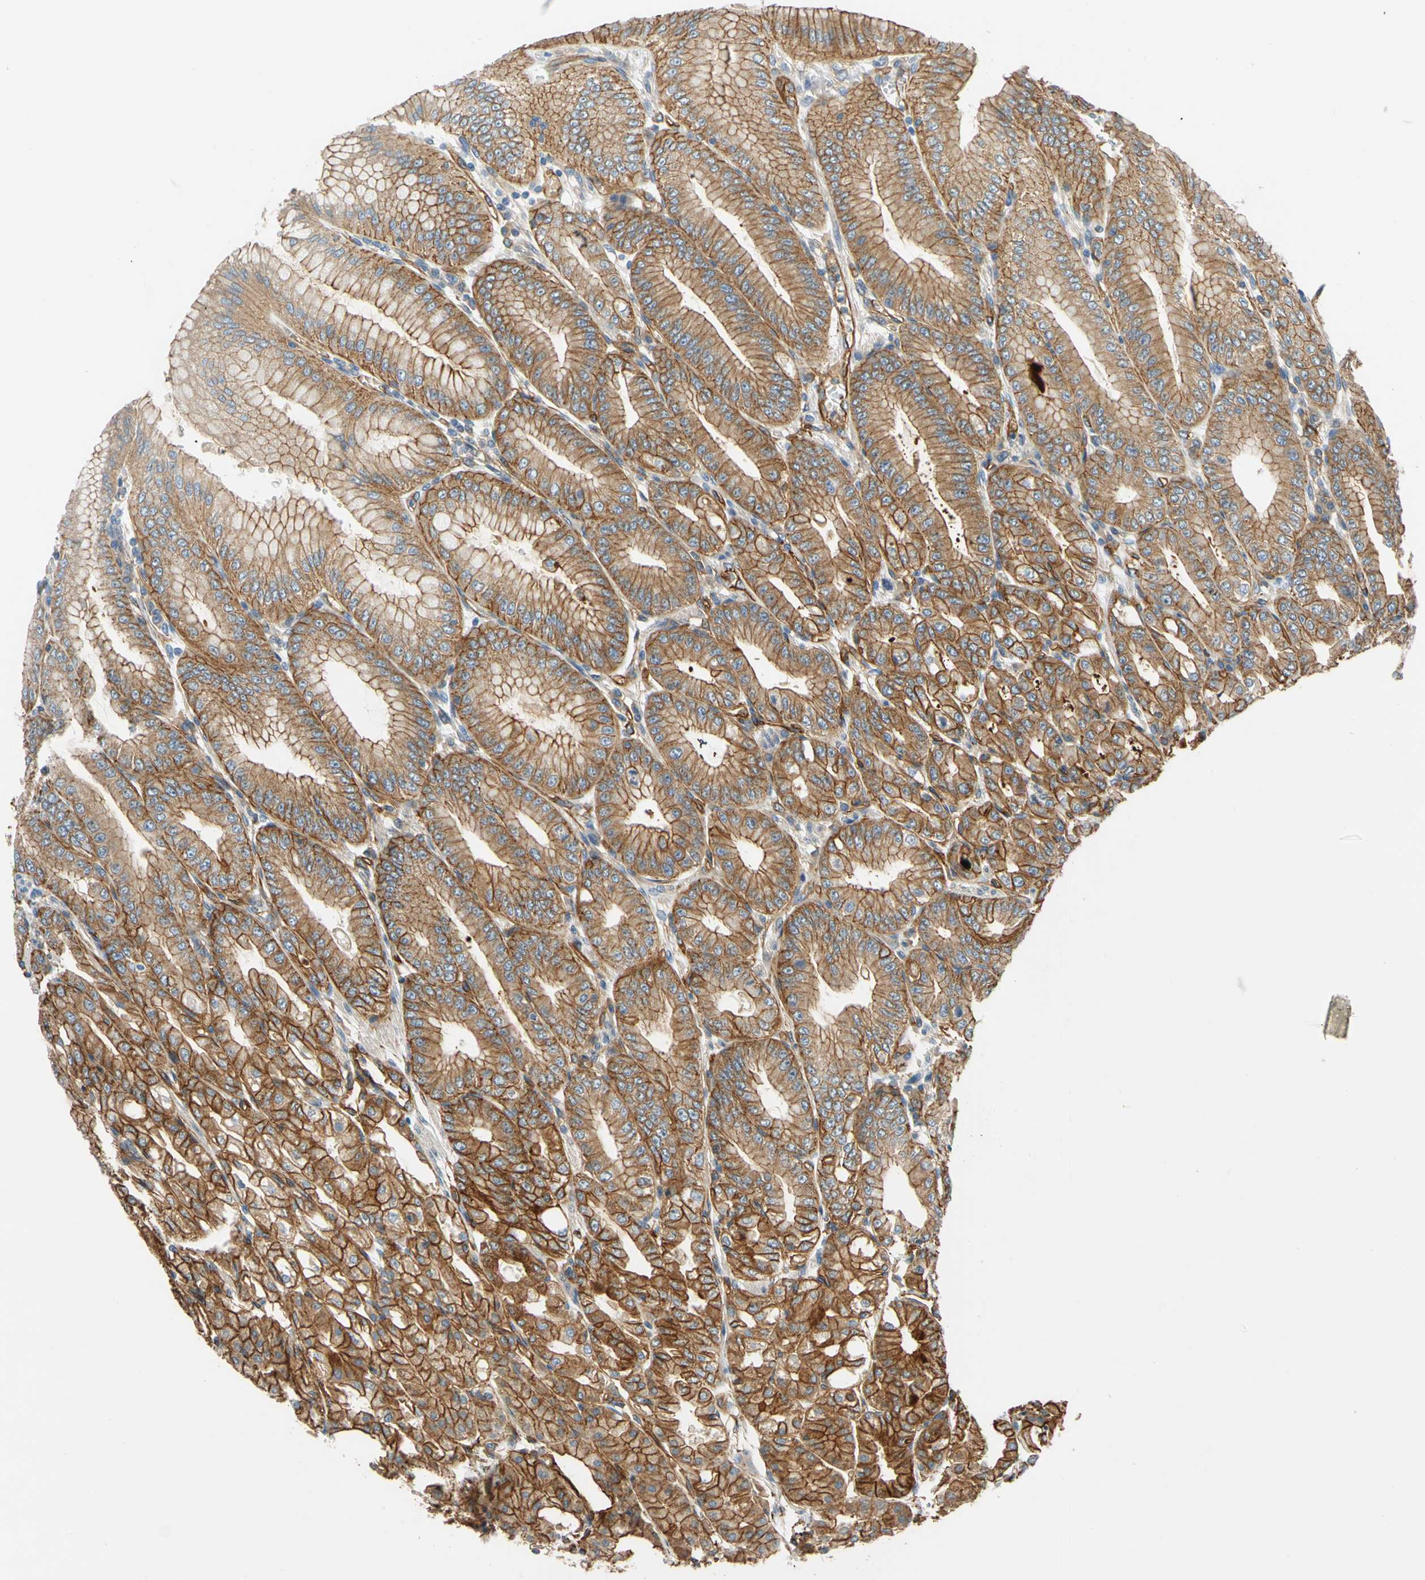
{"staining": {"intensity": "strong", "quantity": ">75%", "location": "cytoplasmic/membranous"}, "tissue": "stomach", "cell_type": "Glandular cells", "image_type": "normal", "snomed": [{"axis": "morphology", "description": "Normal tissue, NOS"}, {"axis": "topography", "description": "Stomach, lower"}], "caption": "Brown immunohistochemical staining in normal human stomach reveals strong cytoplasmic/membranous staining in about >75% of glandular cells. The staining was performed using DAB to visualize the protein expression in brown, while the nuclei were stained in blue with hematoxylin (Magnification: 20x).", "gene": "SPTAN1", "patient": {"sex": "male", "age": 71}}